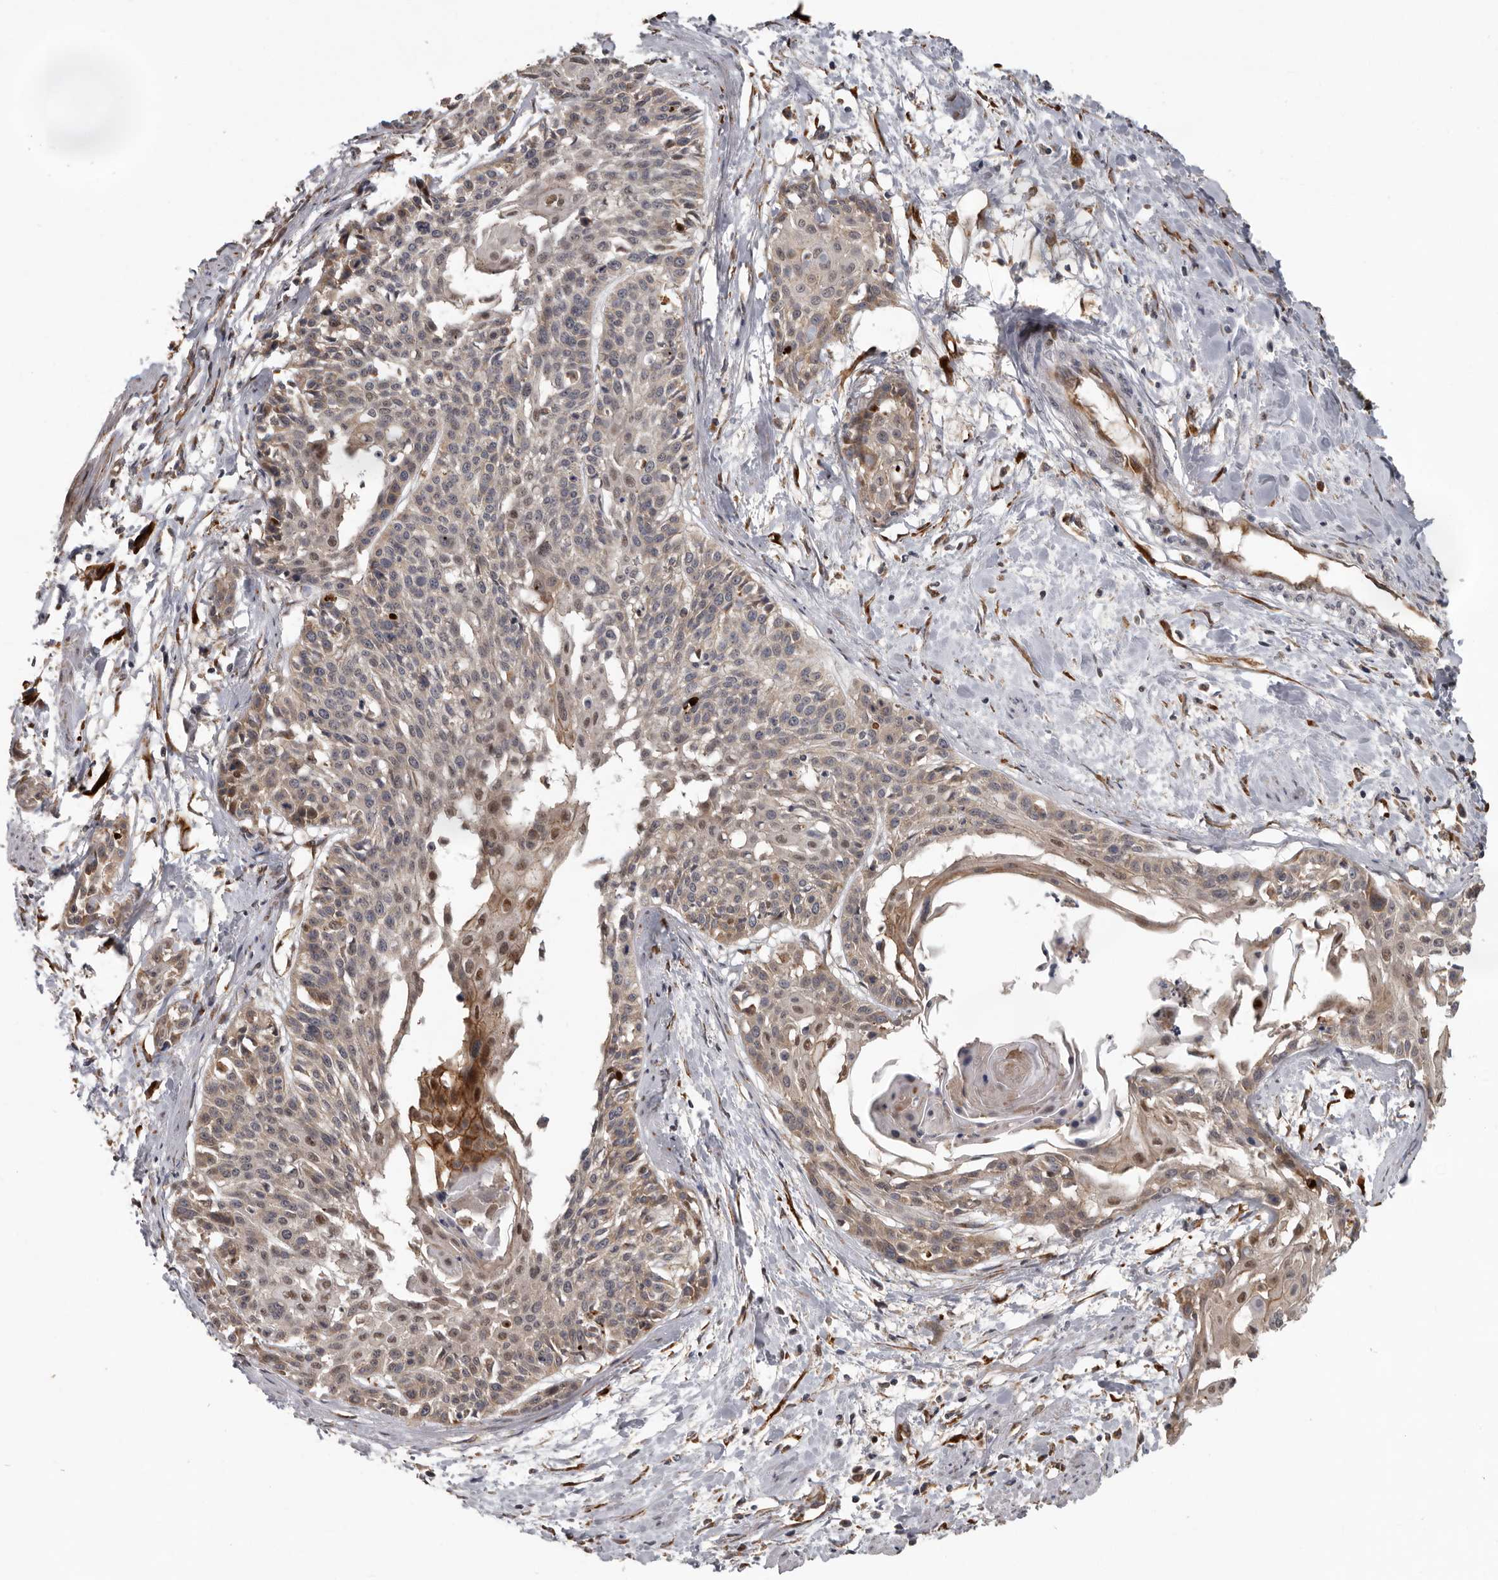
{"staining": {"intensity": "weak", "quantity": "25%-75%", "location": "cytoplasmic/membranous,nuclear"}, "tissue": "cervical cancer", "cell_type": "Tumor cells", "image_type": "cancer", "snomed": [{"axis": "morphology", "description": "Squamous cell carcinoma, NOS"}, {"axis": "topography", "description": "Cervix"}], "caption": "Protein staining of cervical cancer tissue shows weak cytoplasmic/membranous and nuclear staining in about 25%-75% of tumor cells.", "gene": "MTF1", "patient": {"sex": "female", "age": 57}}